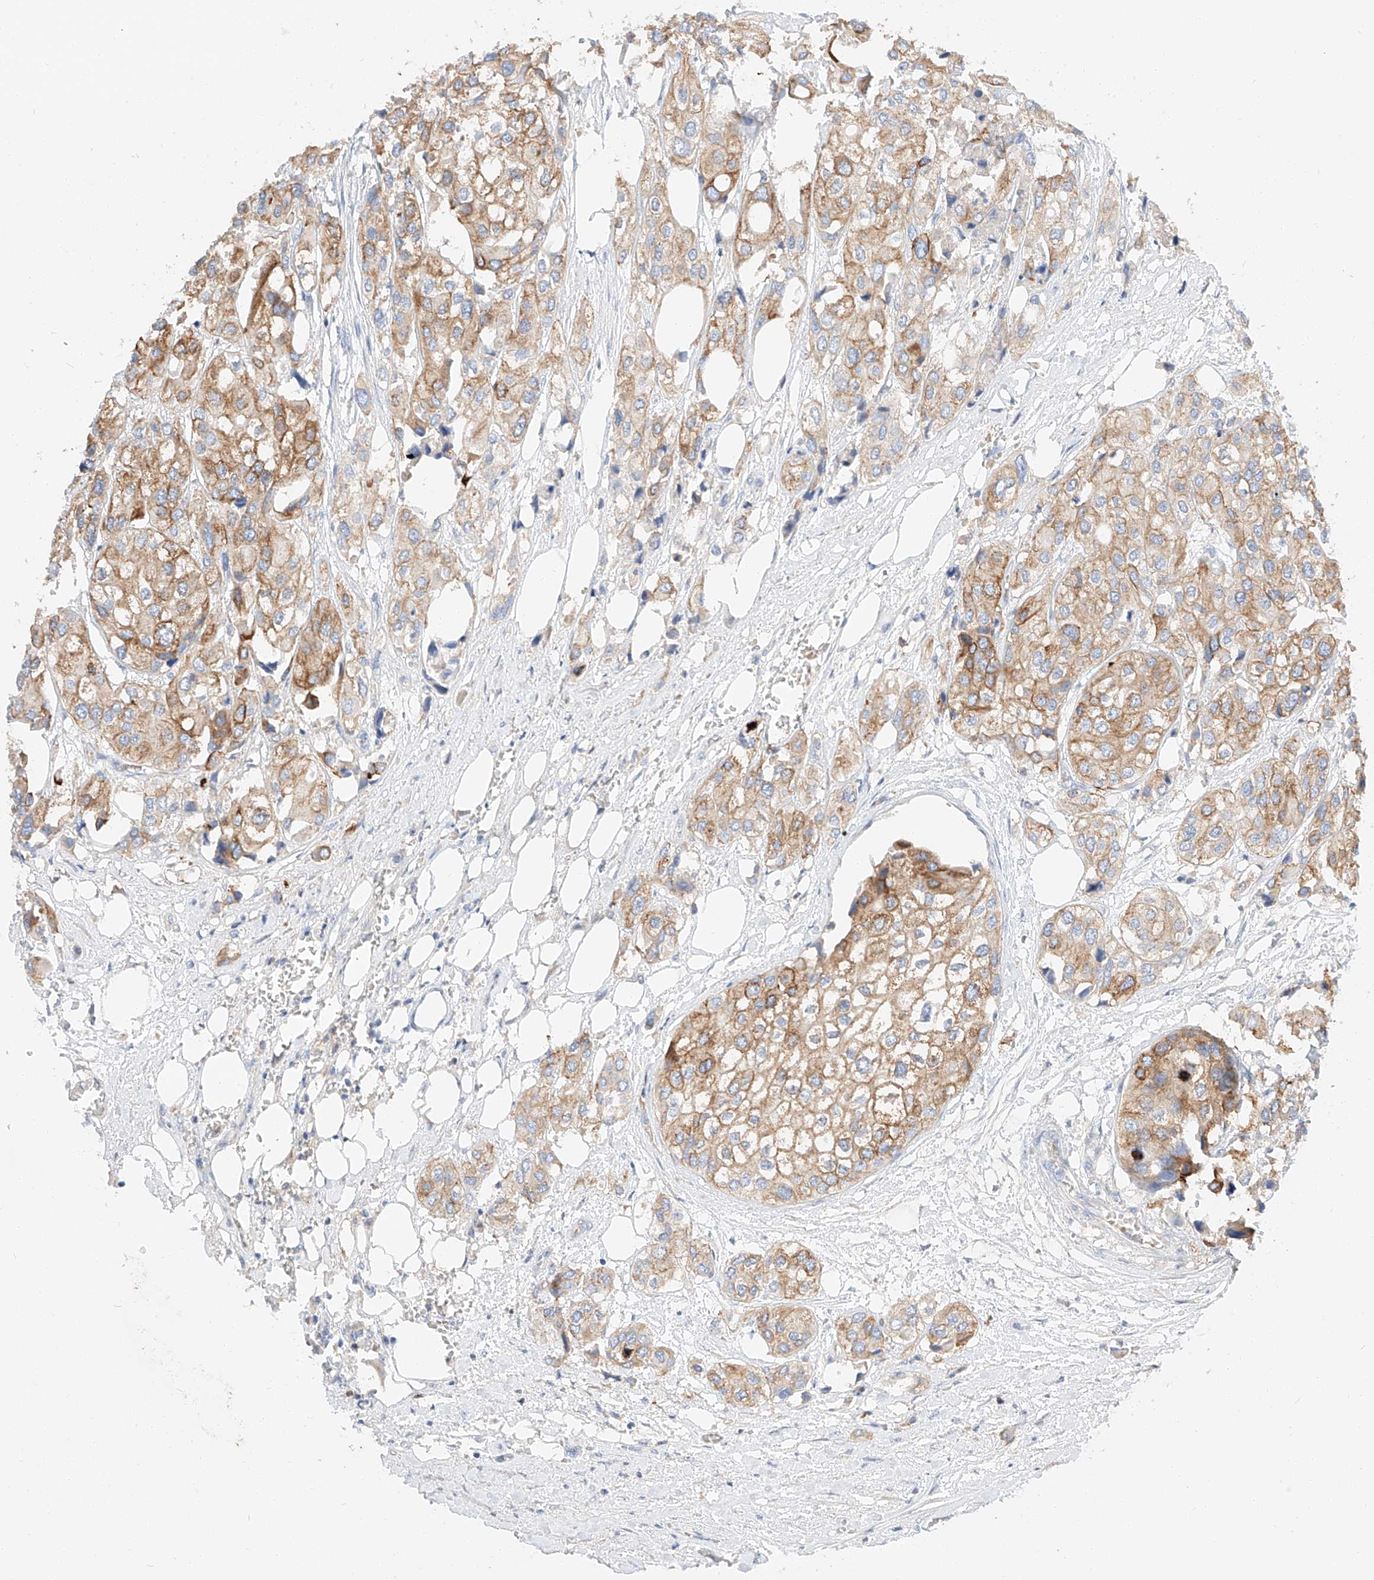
{"staining": {"intensity": "moderate", "quantity": ">75%", "location": "cytoplasmic/membranous"}, "tissue": "urothelial cancer", "cell_type": "Tumor cells", "image_type": "cancer", "snomed": [{"axis": "morphology", "description": "Urothelial carcinoma, High grade"}, {"axis": "topography", "description": "Urinary bladder"}], "caption": "This is a photomicrograph of immunohistochemistry staining of urothelial cancer, which shows moderate staining in the cytoplasmic/membranous of tumor cells.", "gene": "MAP7", "patient": {"sex": "male", "age": 64}}